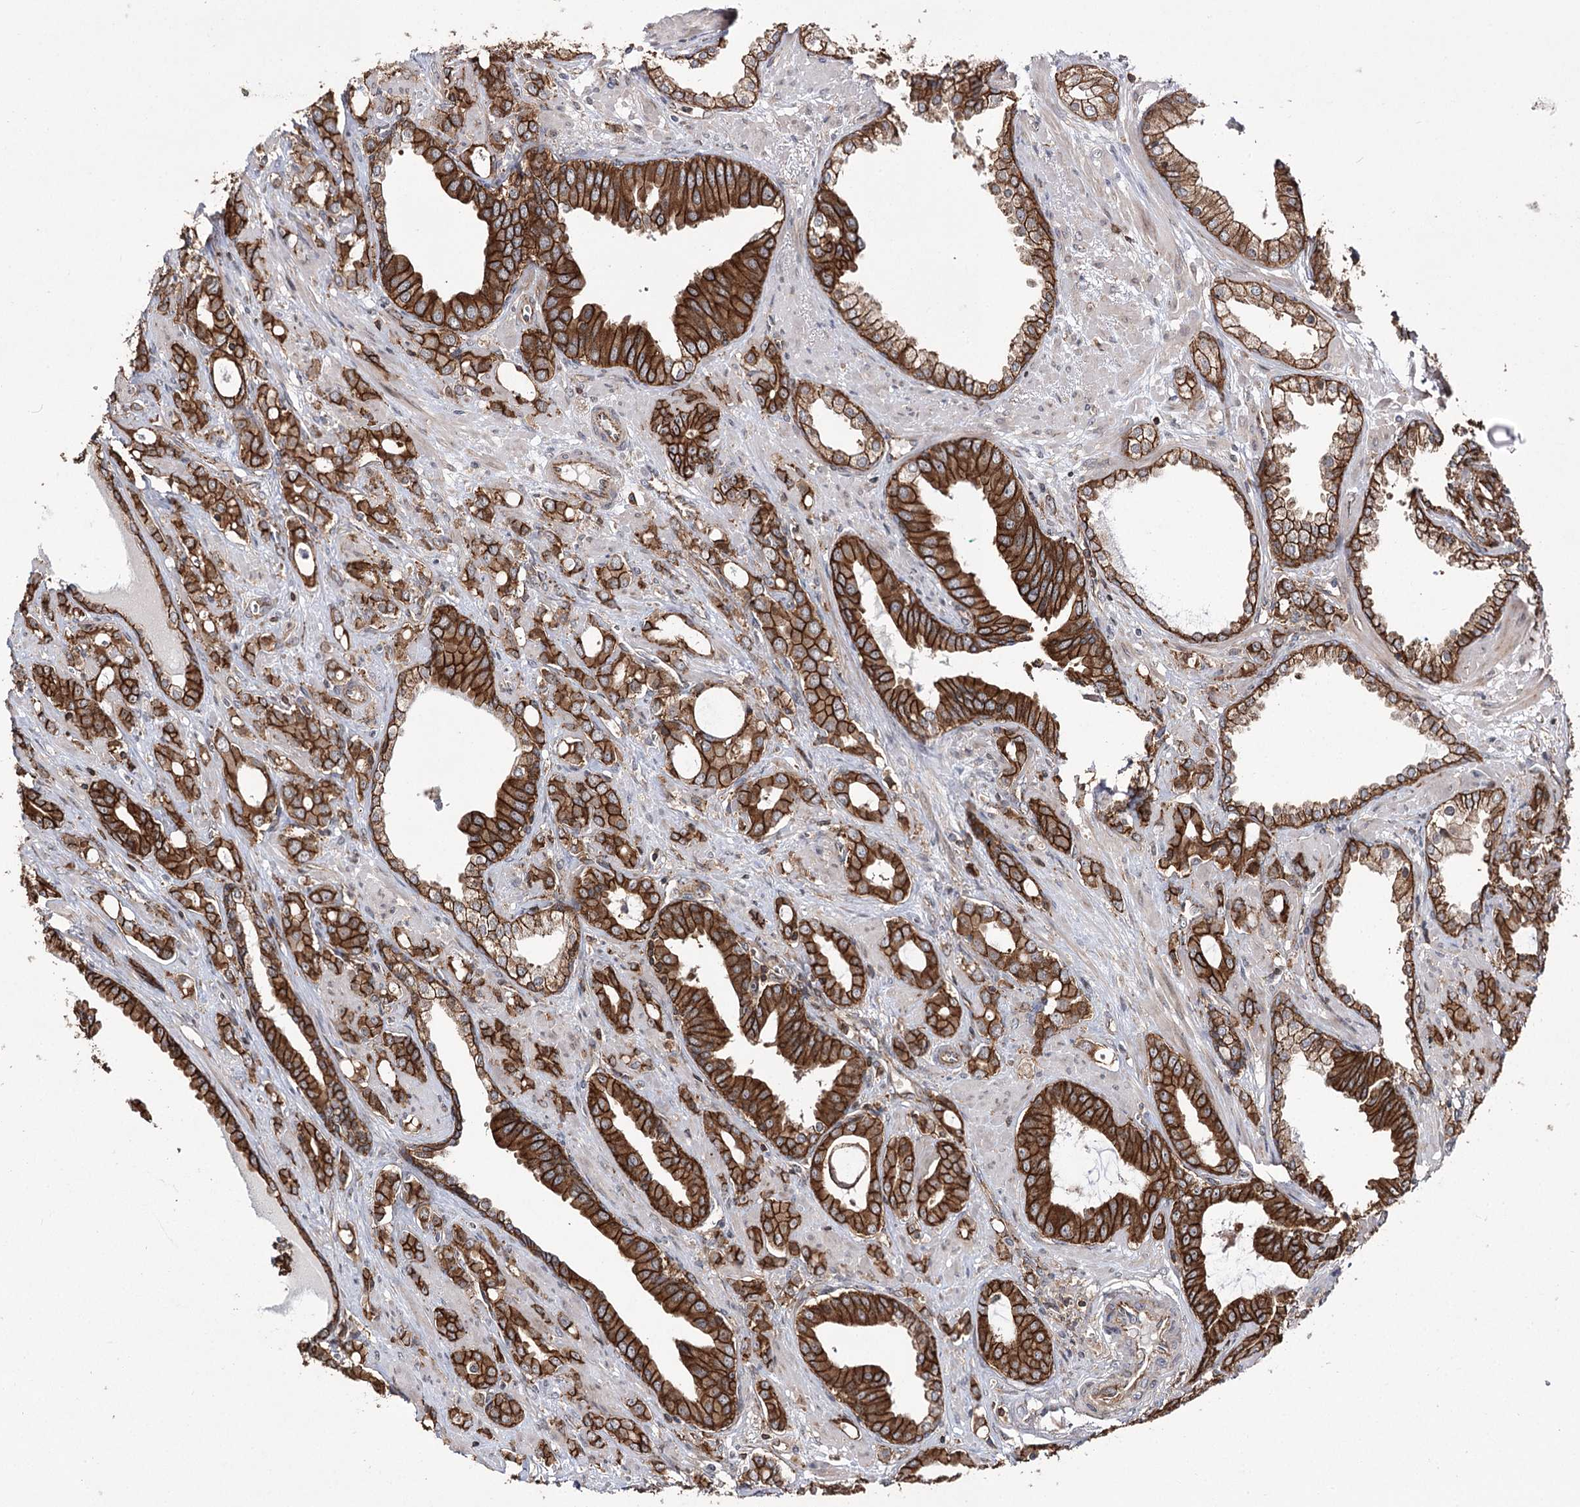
{"staining": {"intensity": "strong", "quantity": ">75%", "location": "cytoplasmic/membranous"}, "tissue": "prostate cancer", "cell_type": "Tumor cells", "image_type": "cancer", "snomed": [{"axis": "morphology", "description": "Adenocarcinoma, High grade"}, {"axis": "topography", "description": "Prostate"}], "caption": "Brown immunohistochemical staining in human prostate high-grade adenocarcinoma shows strong cytoplasmic/membranous staining in about >75% of tumor cells.", "gene": "DHX29", "patient": {"sex": "male", "age": 72}}